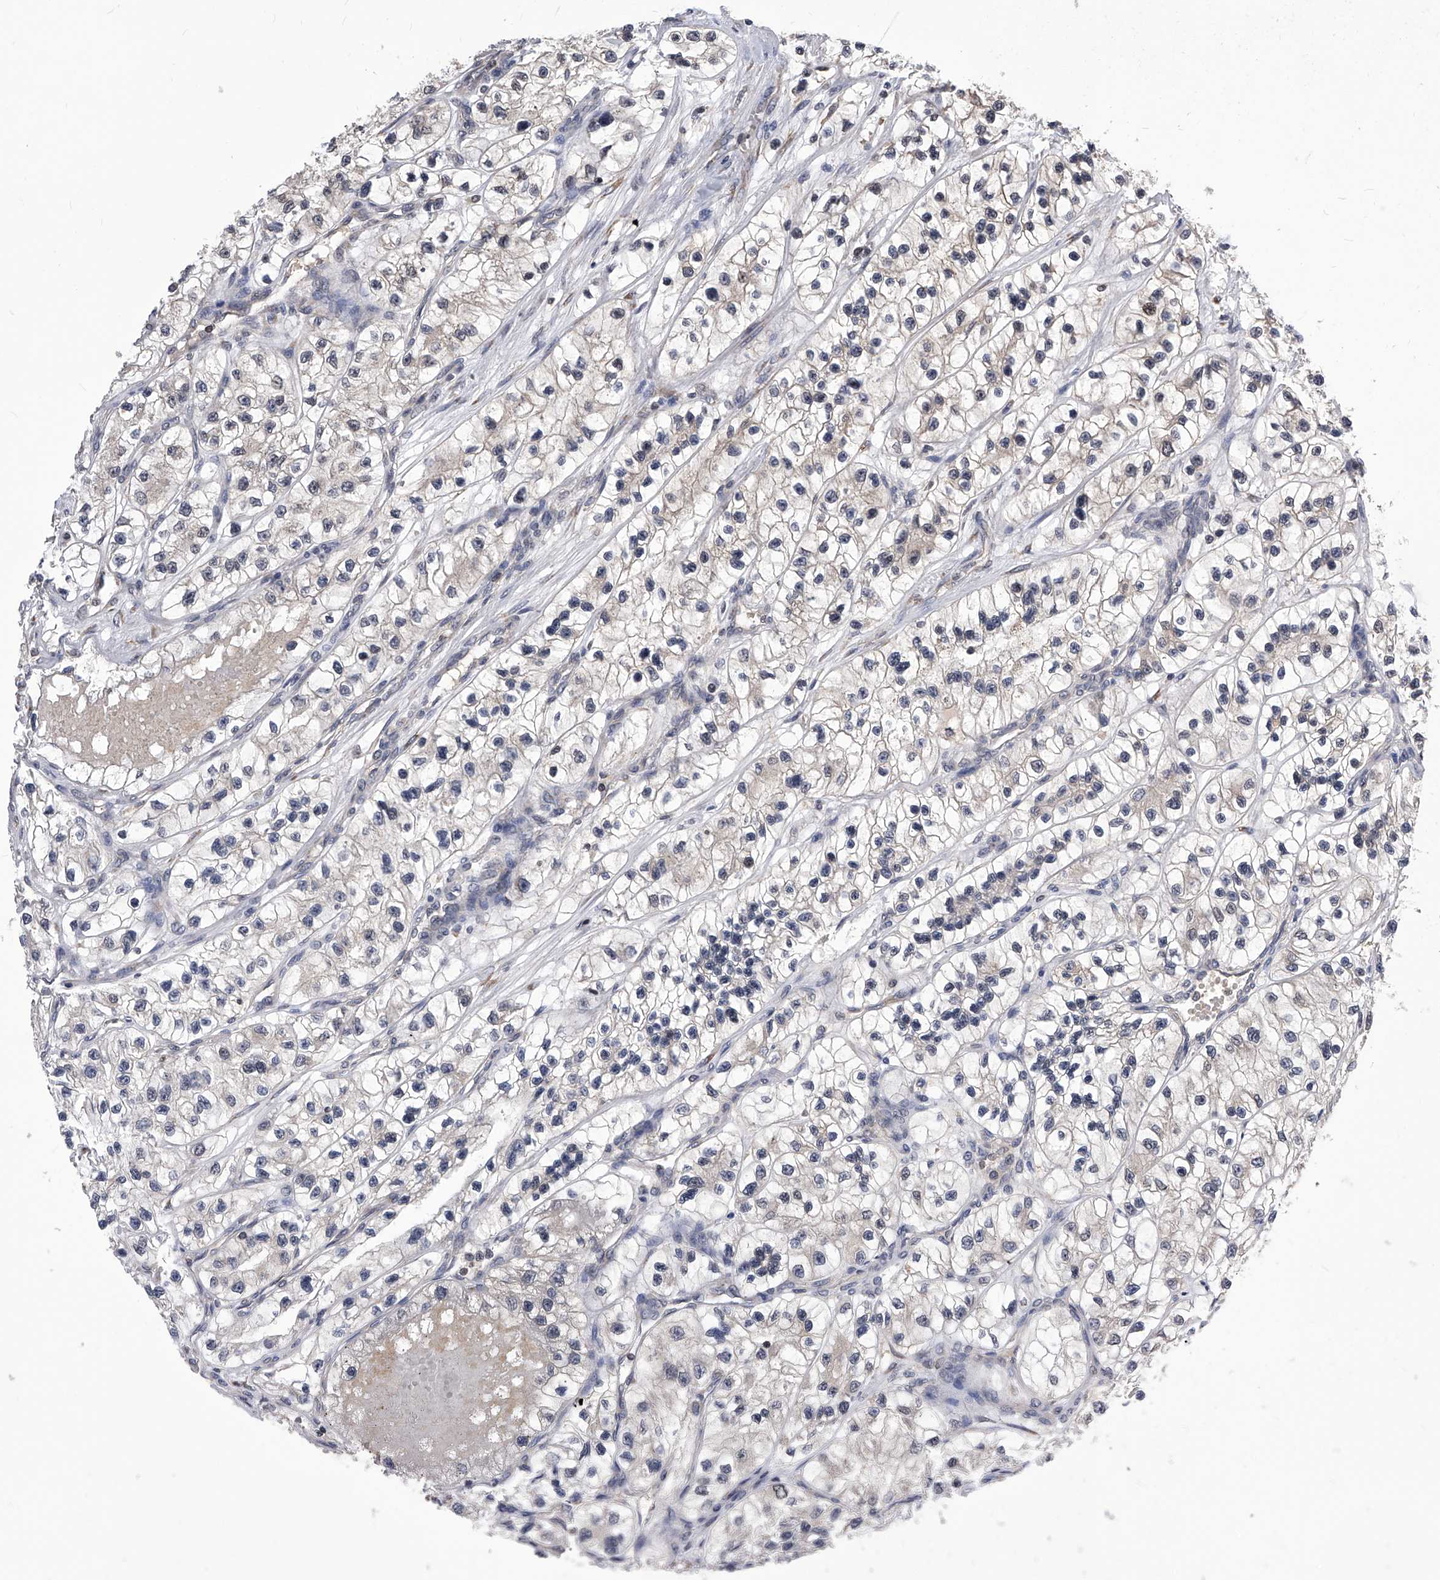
{"staining": {"intensity": "negative", "quantity": "none", "location": "none"}, "tissue": "renal cancer", "cell_type": "Tumor cells", "image_type": "cancer", "snomed": [{"axis": "morphology", "description": "Adenocarcinoma, NOS"}, {"axis": "topography", "description": "Kidney"}], "caption": "Tumor cells show no significant expression in renal cancer (adenocarcinoma).", "gene": "ID1", "patient": {"sex": "female", "age": 57}}